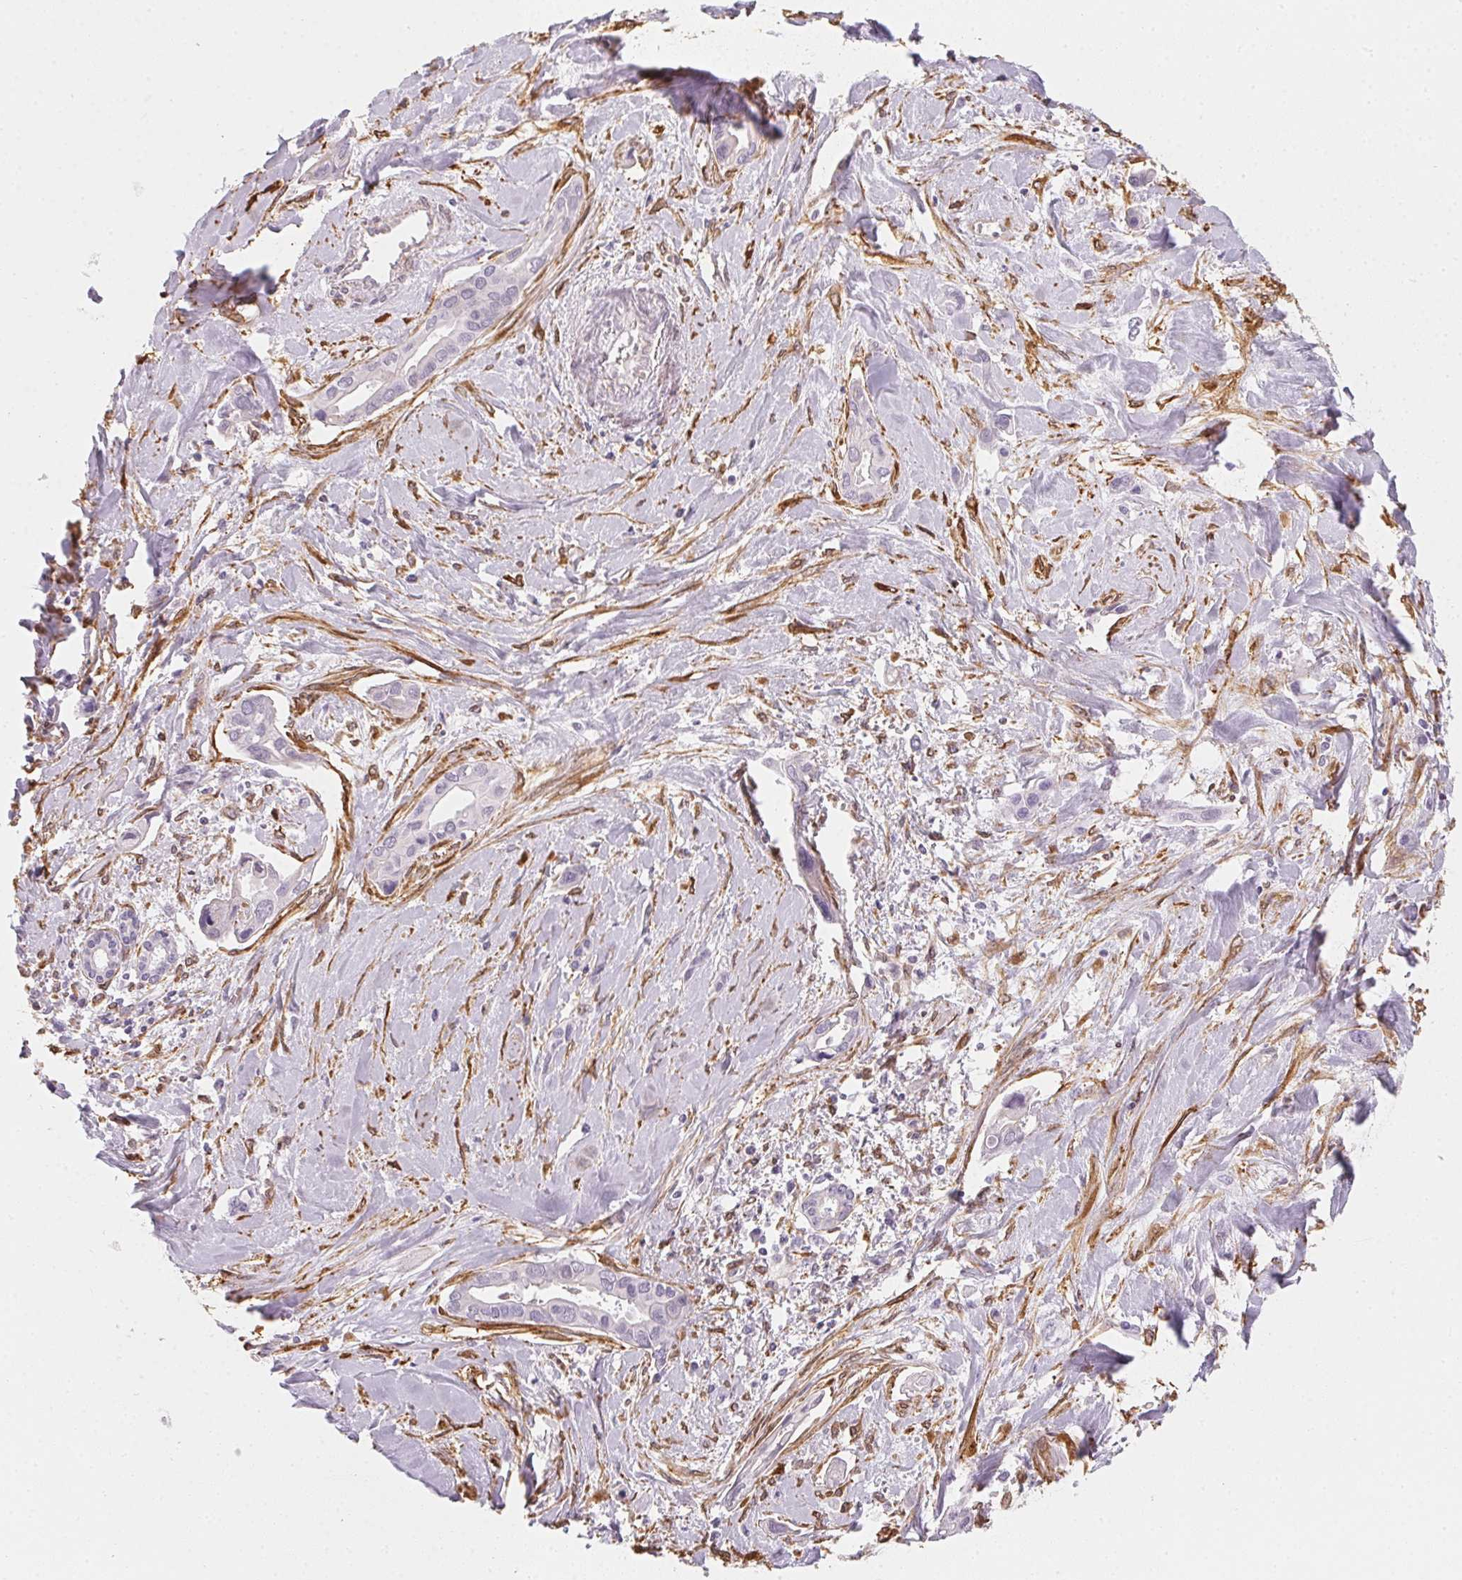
{"staining": {"intensity": "negative", "quantity": "none", "location": "none"}, "tissue": "liver cancer", "cell_type": "Tumor cells", "image_type": "cancer", "snomed": [{"axis": "morphology", "description": "Cholangiocarcinoma"}, {"axis": "topography", "description": "Liver"}], "caption": "Immunohistochemical staining of human liver cancer (cholangiocarcinoma) exhibits no significant staining in tumor cells.", "gene": "RSBN1", "patient": {"sex": "female", "age": 64}}